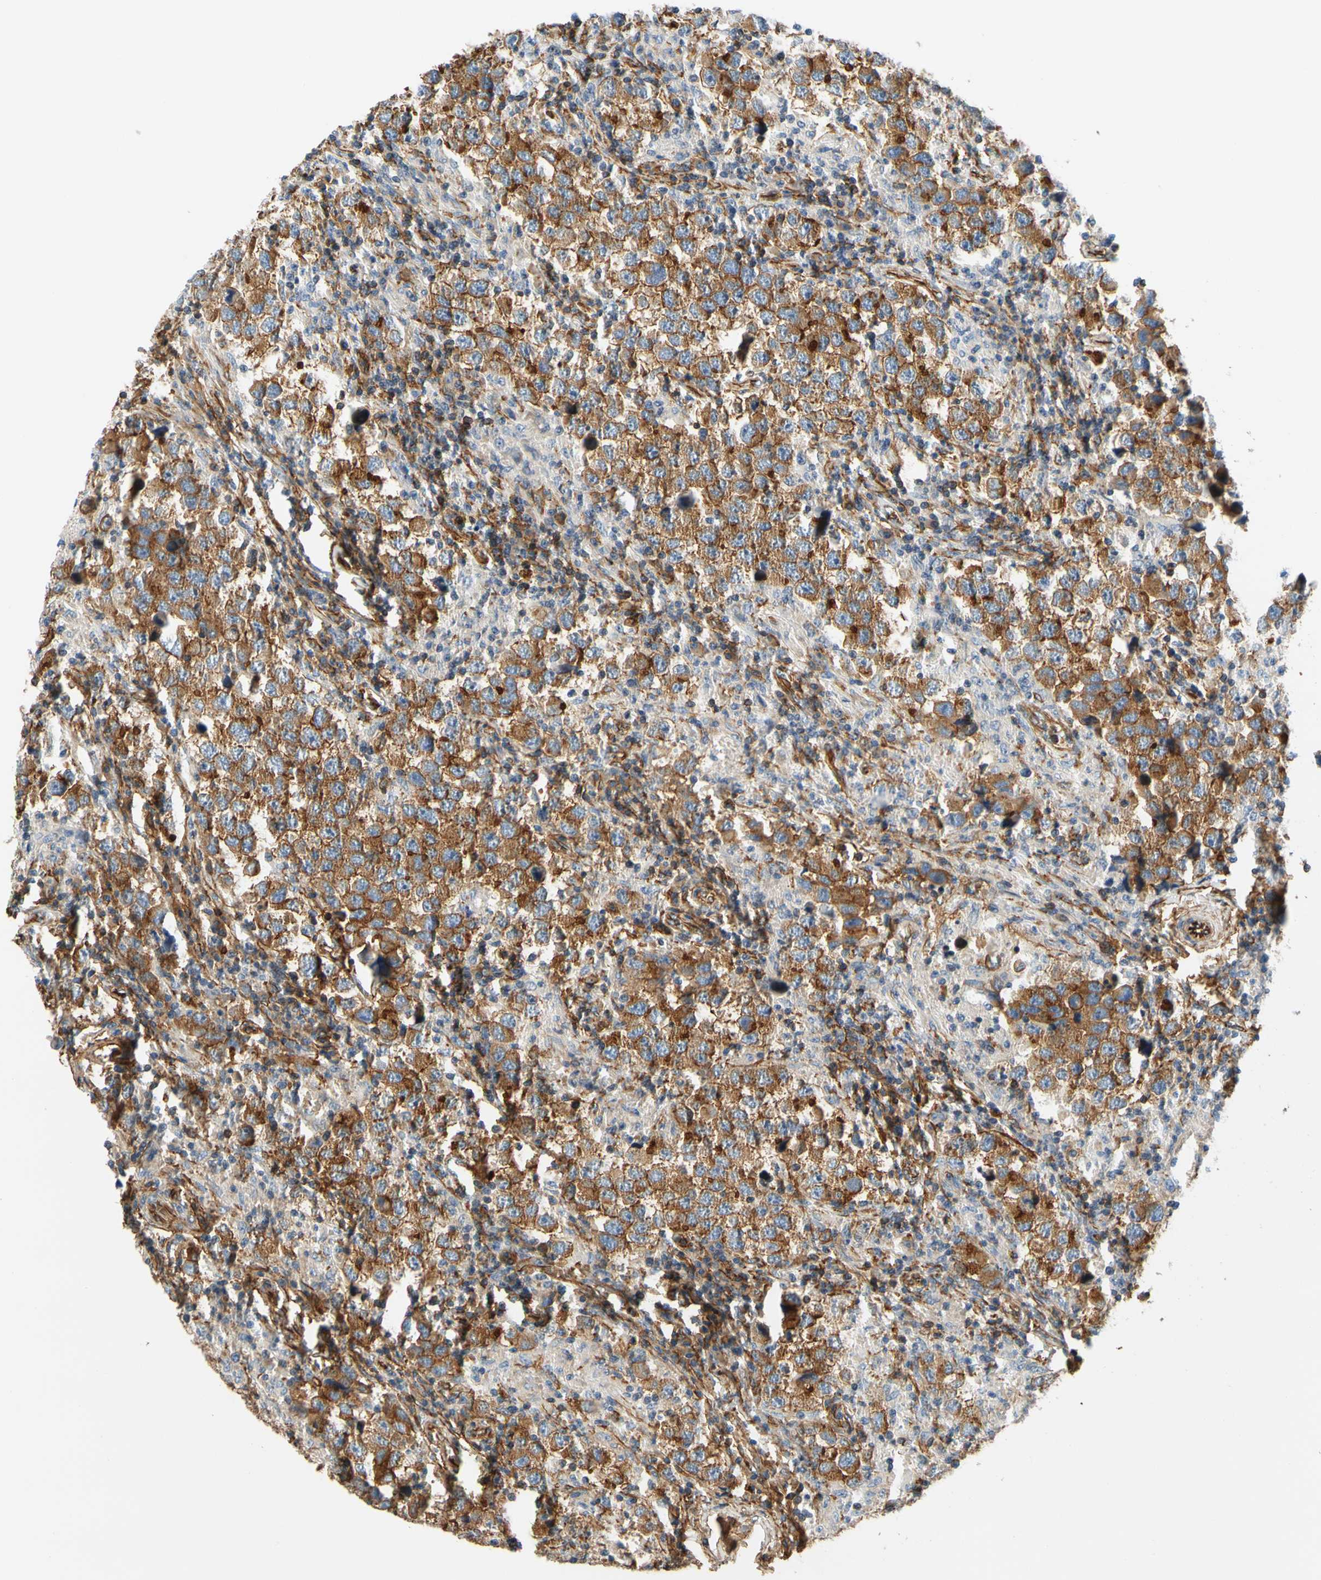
{"staining": {"intensity": "moderate", "quantity": ">75%", "location": "cytoplasmic/membranous"}, "tissue": "testis cancer", "cell_type": "Tumor cells", "image_type": "cancer", "snomed": [{"axis": "morphology", "description": "Carcinoma, Embryonal, NOS"}, {"axis": "topography", "description": "Testis"}], "caption": "Testis cancer tissue exhibits moderate cytoplasmic/membranous positivity in about >75% of tumor cells", "gene": "SPTAN1", "patient": {"sex": "male", "age": 21}}